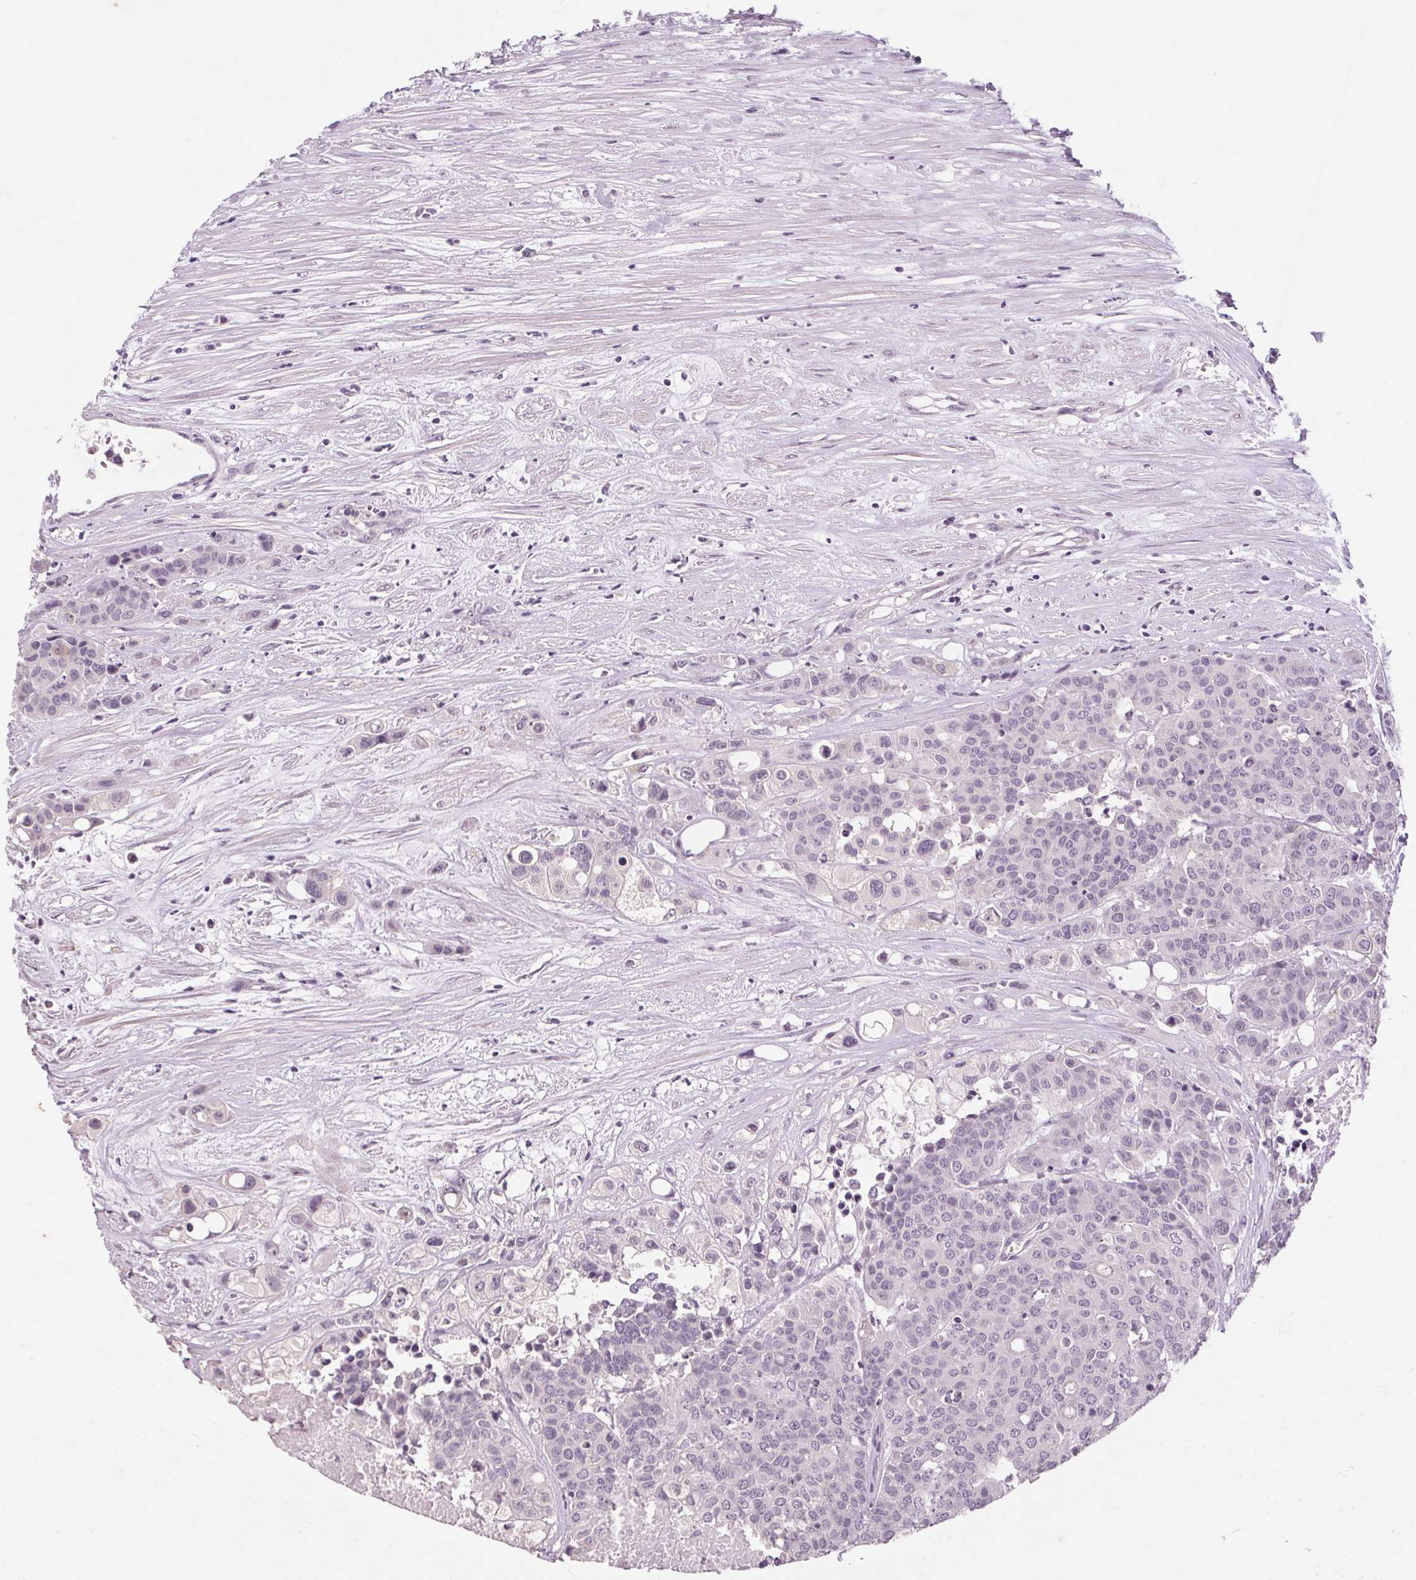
{"staining": {"intensity": "negative", "quantity": "none", "location": "none"}, "tissue": "carcinoid", "cell_type": "Tumor cells", "image_type": "cancer", "snomed": [{"axis": "morphology", "description": "Carcinoid, malignant, NOS"}, {"axis": "topography", "description": "Colon"}], "caption": "A photomicrograph of human carcinoid is negative for staining in tumor cells. (DAB immunohistochemistry visualized using brightfield microscopy, high magnification).", "gene": "POMC", "patient": {"sex": "male", "age": 81}}